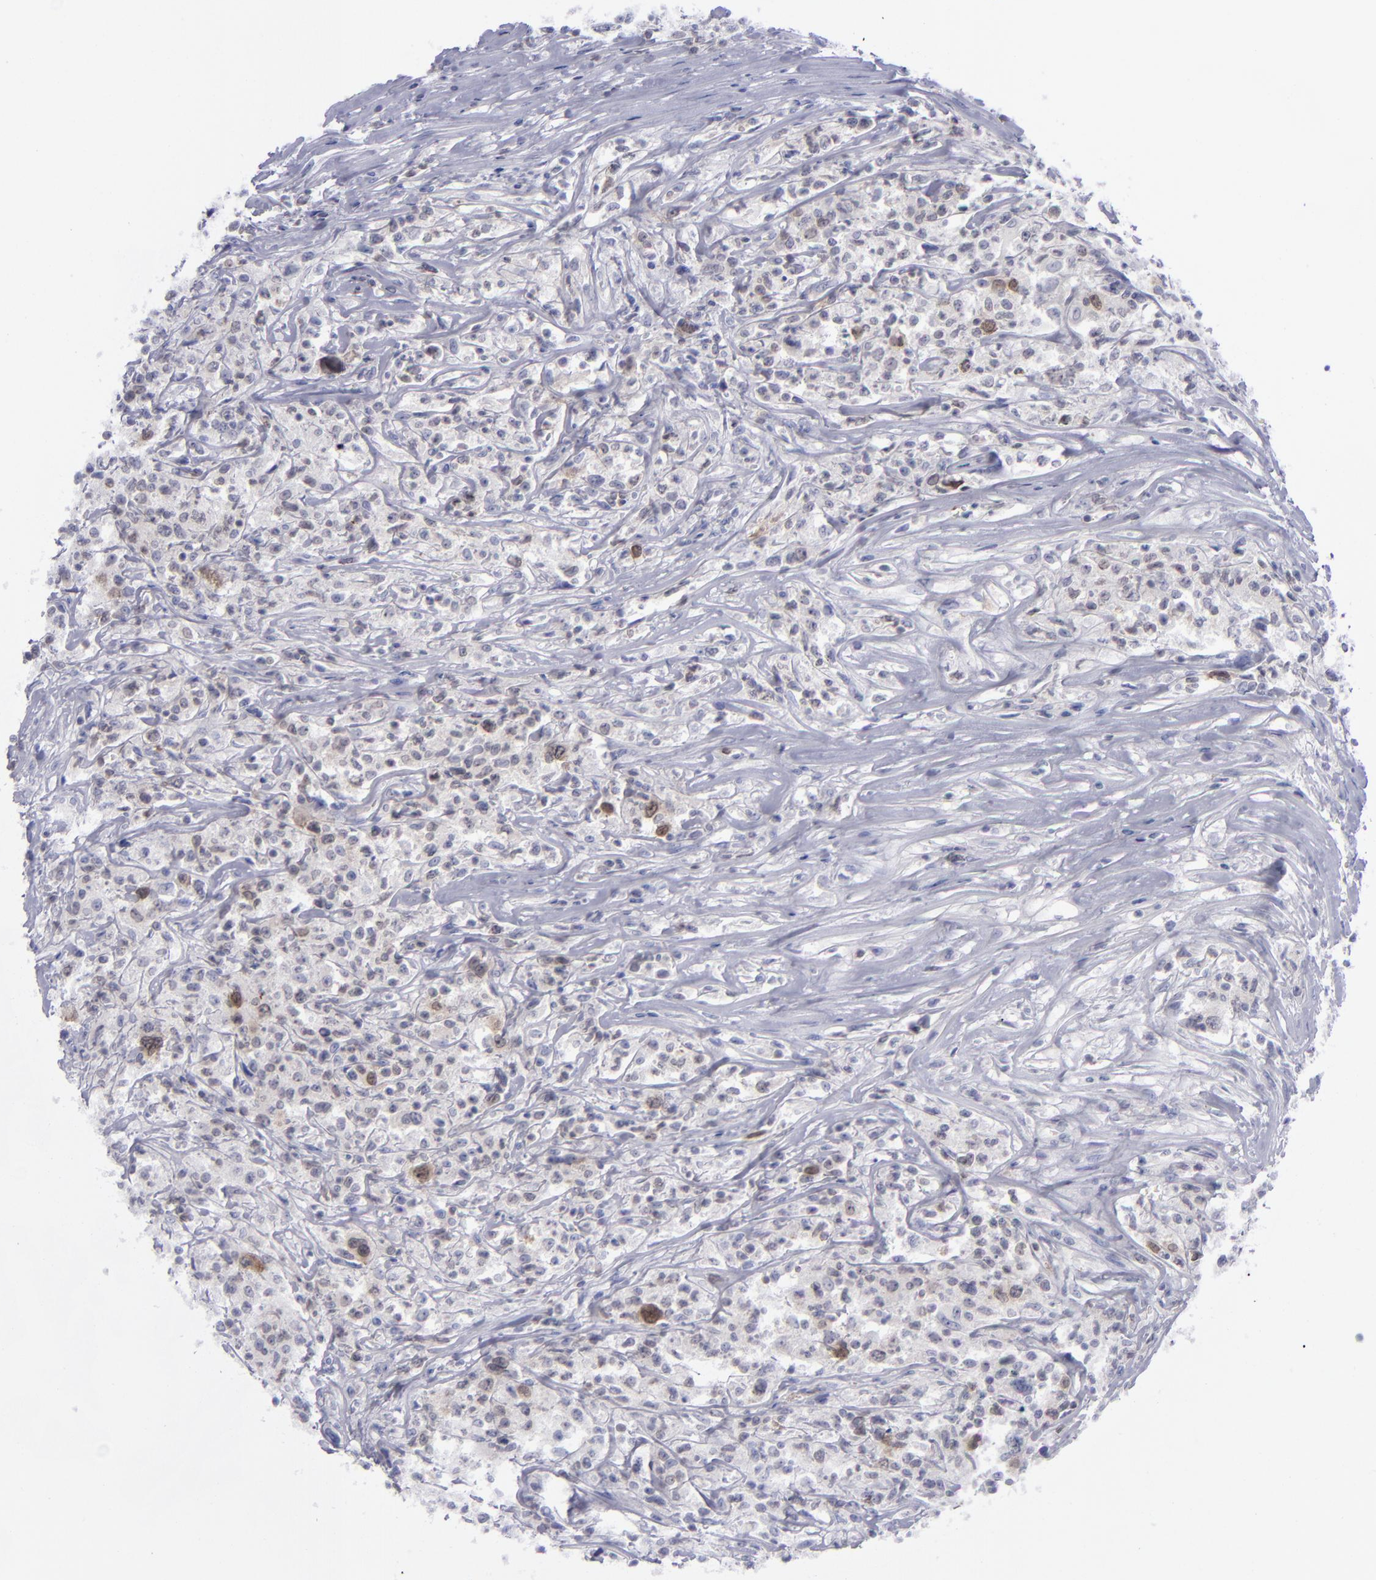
{"staining": {"intensity": "weak", "quantity": "<25%", "location": "cytoplasmic/membranous,nuclear"}, "tissue": "lymphoma", "cell_type": "Tumor cells", "image_type": "cancer", "snomed": [{"axis": "morphology", "description": "Malignant lymphoma, non-Hodgkin's type, Low grade"}, {"axis": "topography", "description": "Small intestine"}], "caption": "Micrograph shows no significant protein staining in tumor cells of lymphoma.", "gene": "AURKA", "patient": {"sex": "female", "age": 59}}